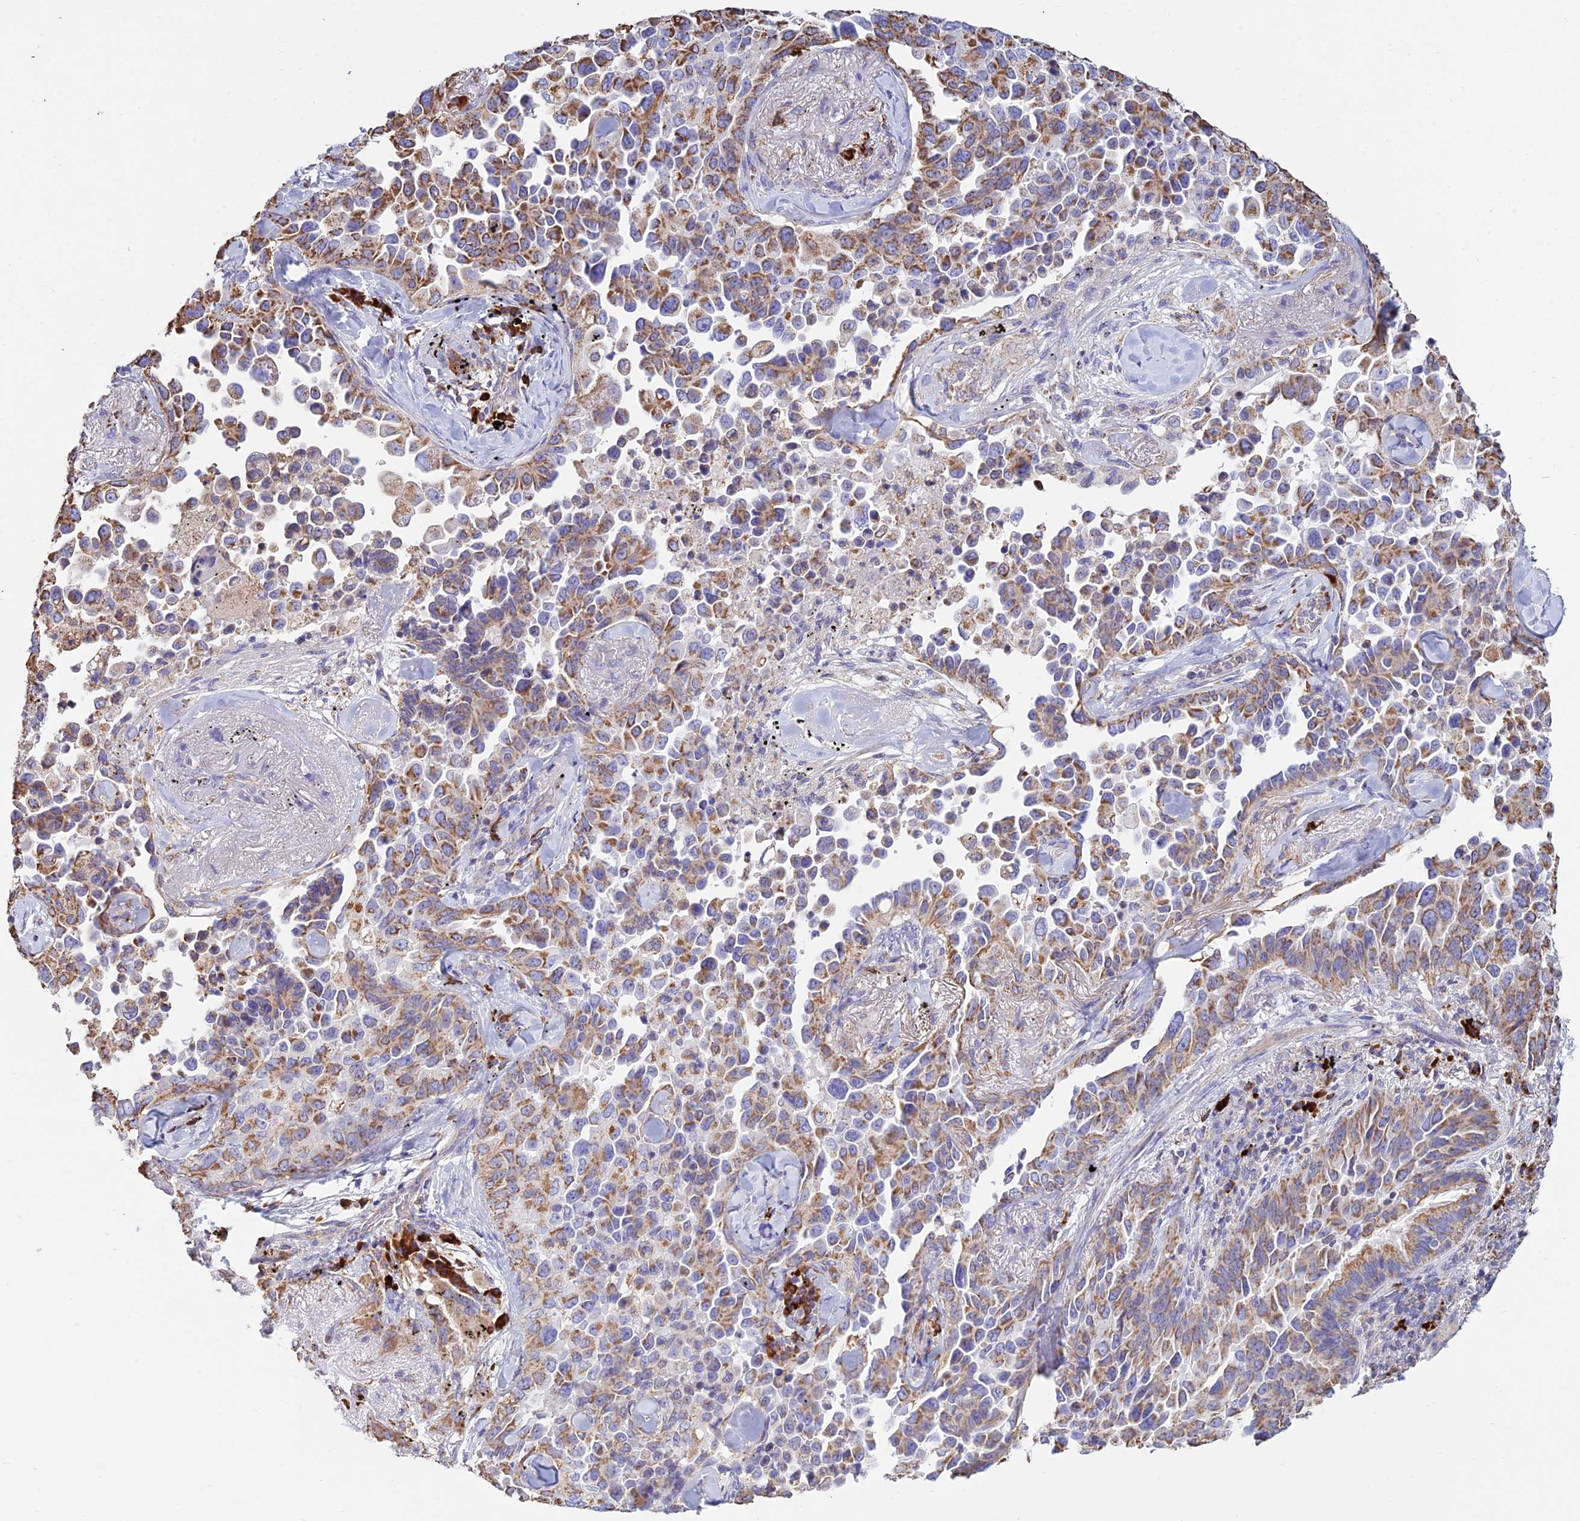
{"staining": {"intensity": "moderate", "quantity": ">75%", "location": "cytoplasmic/membranous"}, "tissue": "lung cancer", "cell_type": "Tumor cells", "image_type": "cancer", "snomed": [{"axis": "morphology", "description": "Adenocarcinoma, NOS"}, {"axis": "topography", "description": "Lung"}], "caption": "IHC staining of lung adenocarcinoma, which demonstrates medium levels of moderate cytoplasmic/membranous positivity in approximately >75% of tumor cells indicating moderate cytoplasmic/membranous protein positivity. The staining was performed using DAB (3,3'-diaminobenzidine) (brown) for protein detection and nuclei were counterstained in hematoxylin (blue).", "gene": "OR2W3", "patient": {"sex": "female", "age": 67}}